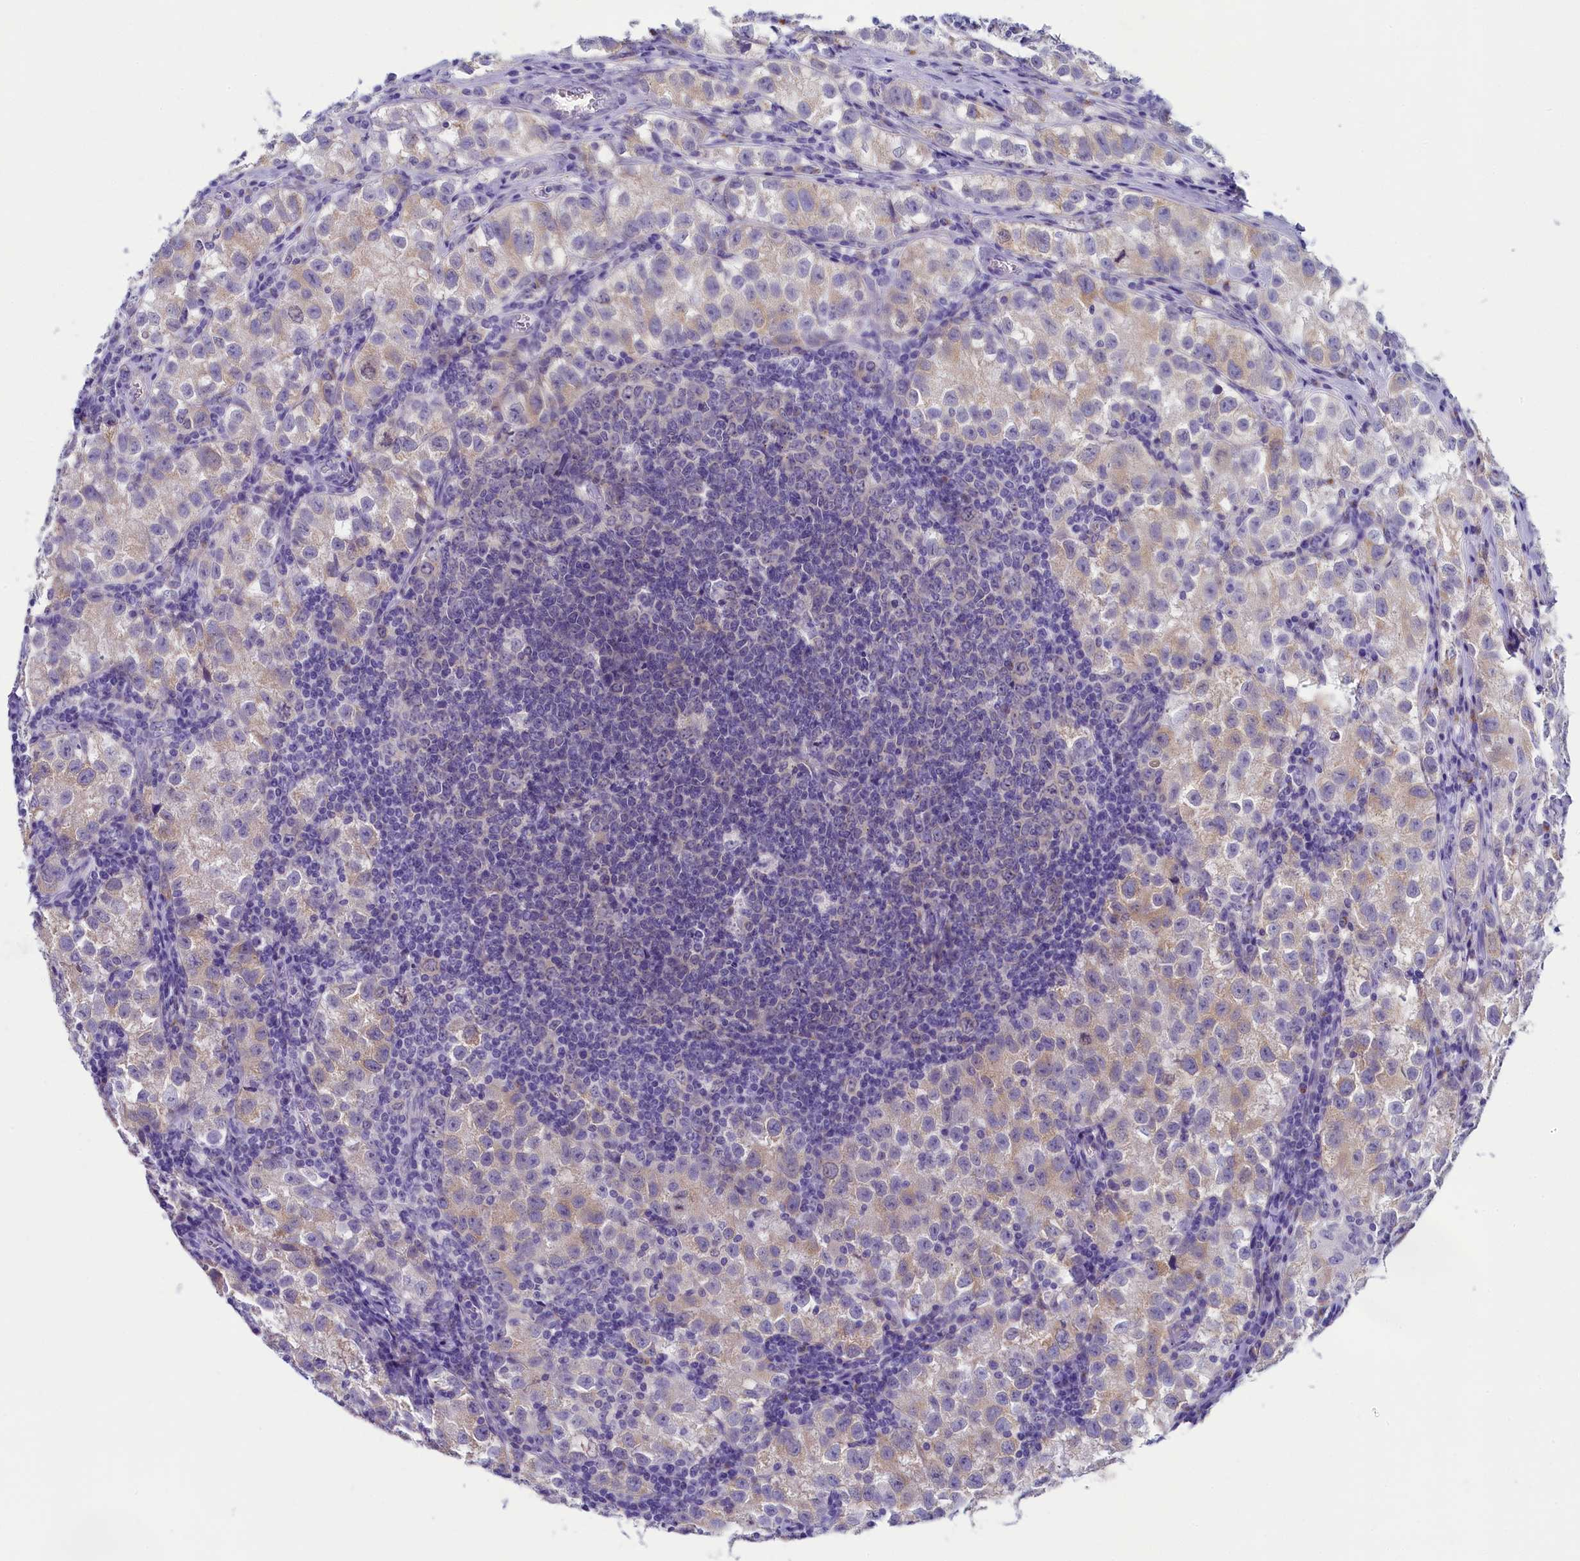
{"staining": {"intensity": "weak", "quantity": "25%-75%", "location": "cytoplasmic/membranous"}, "tissue": "testis cancer", "cell_type": "Tumor cells", "image_type": "cancer", "snomed": [{"axis": "morphology", "description": "Seminoma, NOS"}, {"axis": "morphology", "description": "Carcinoma, Embryonal, NOS"}, {"axis": "topography", "description": "Testis"}], "caption": "A brown stain highlights weak cytoplasmic/membranous staining of a protein in embryonal carcinoma (testis) tumor cells.", "gene": "SKA3", "patient": {"sex": "male", "age": 43}}